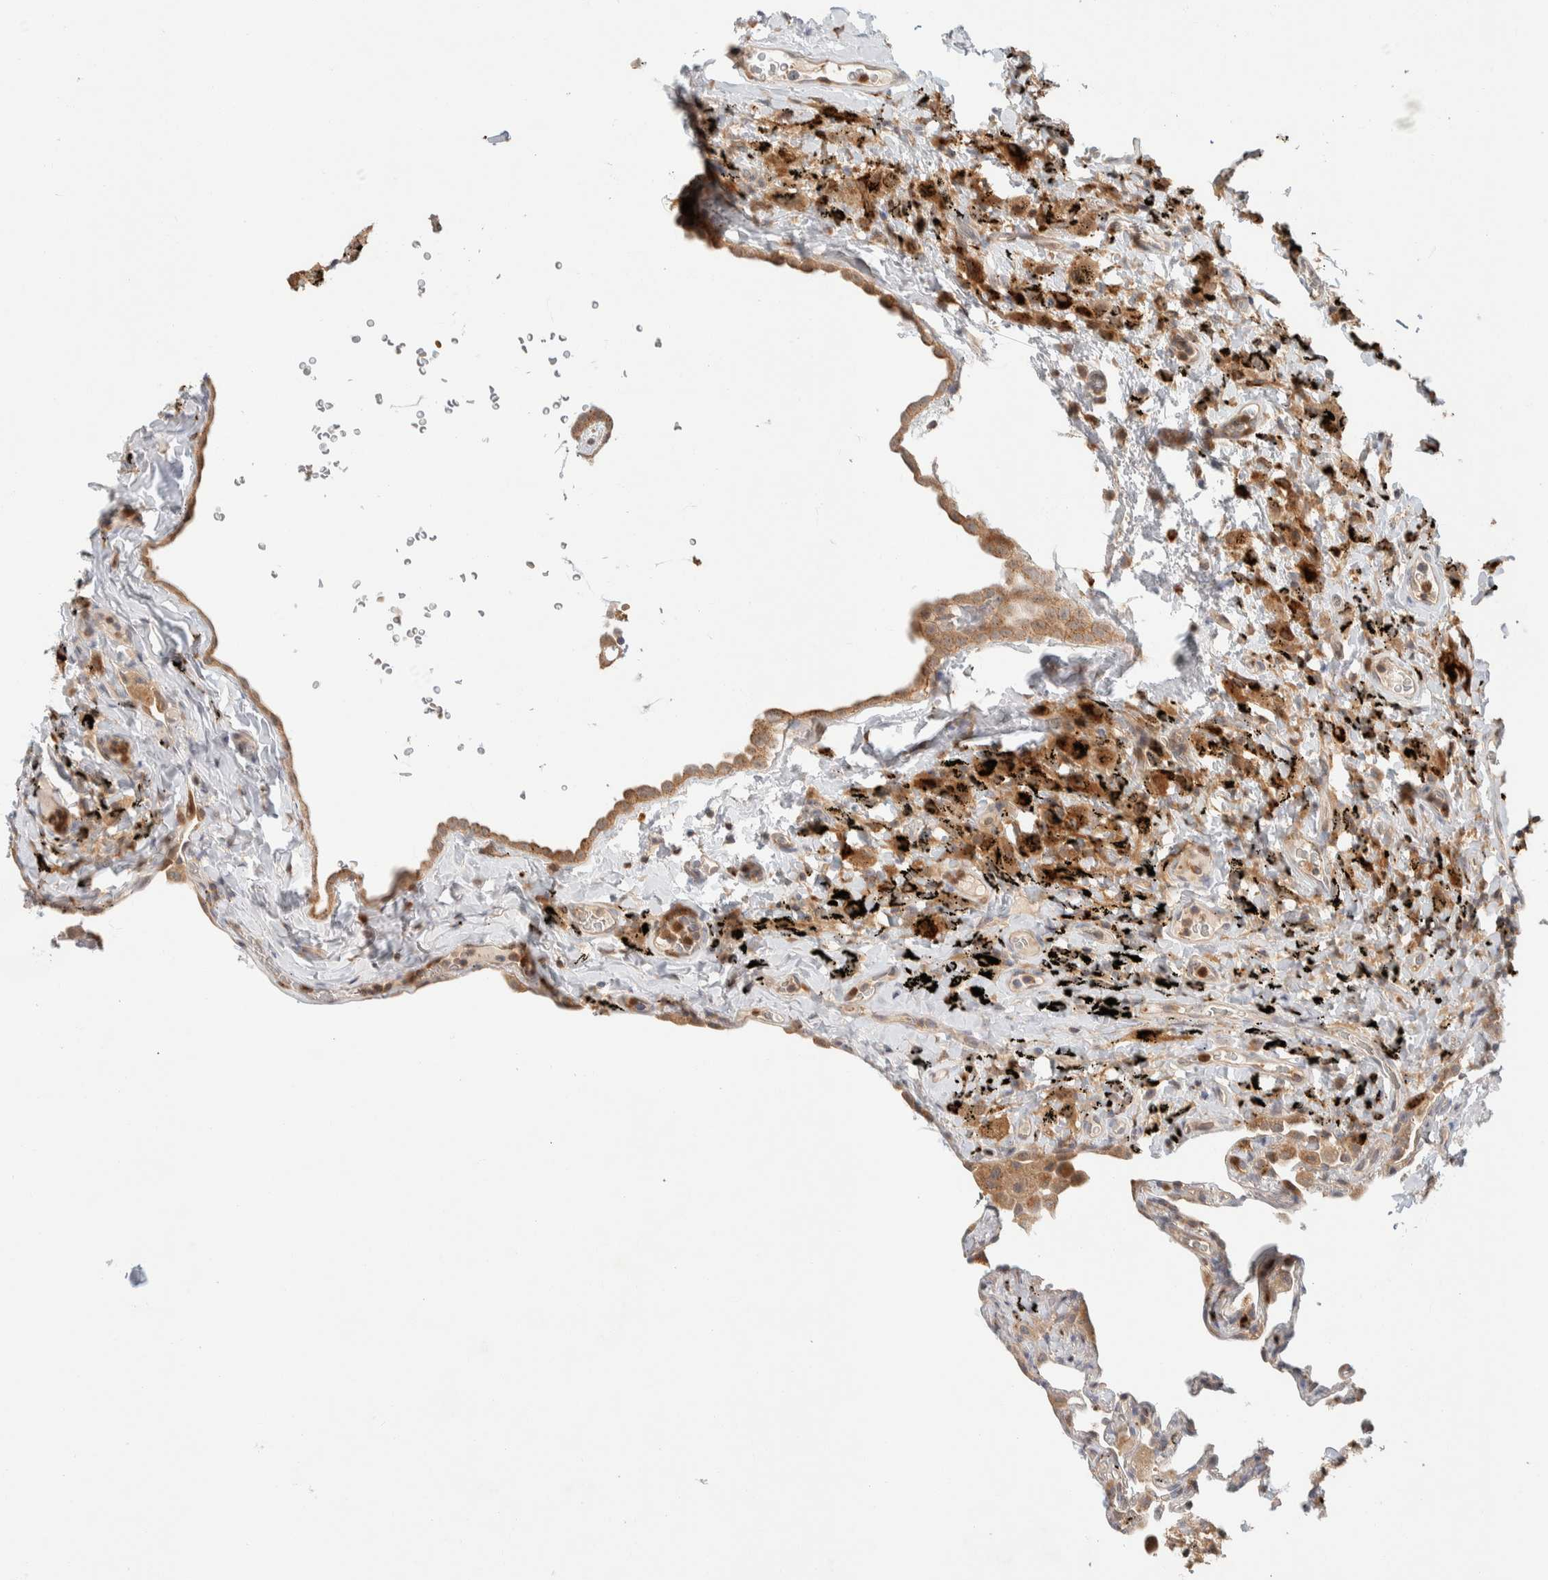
{"staining": {"intensity": "moderate", "quantity": "<25%", "location": "cytoplasmic/membranous"}, "tissue": "lung", "cell_type": "Alveolar cells", "image_type": "normal", "snomed": [{"axis": "morphology", "description": "Normal tissue, NOS"}, {"axis": "topography", "description": "Lung"}], "caption": "Immunohistochemistry staining of benign lung, which reveals low levels of moderate cytoplasmic/membranous expression in approximately <25% of alveolar cells indicating moderate cytoplasmic/membranous protein expression. The staining was performed using DAB (brown) for protein detection and nuclei were counterstained in hematoxylin (blue).", "gene": "GCLM", "patient": {"sex": "male", "age": 59}}